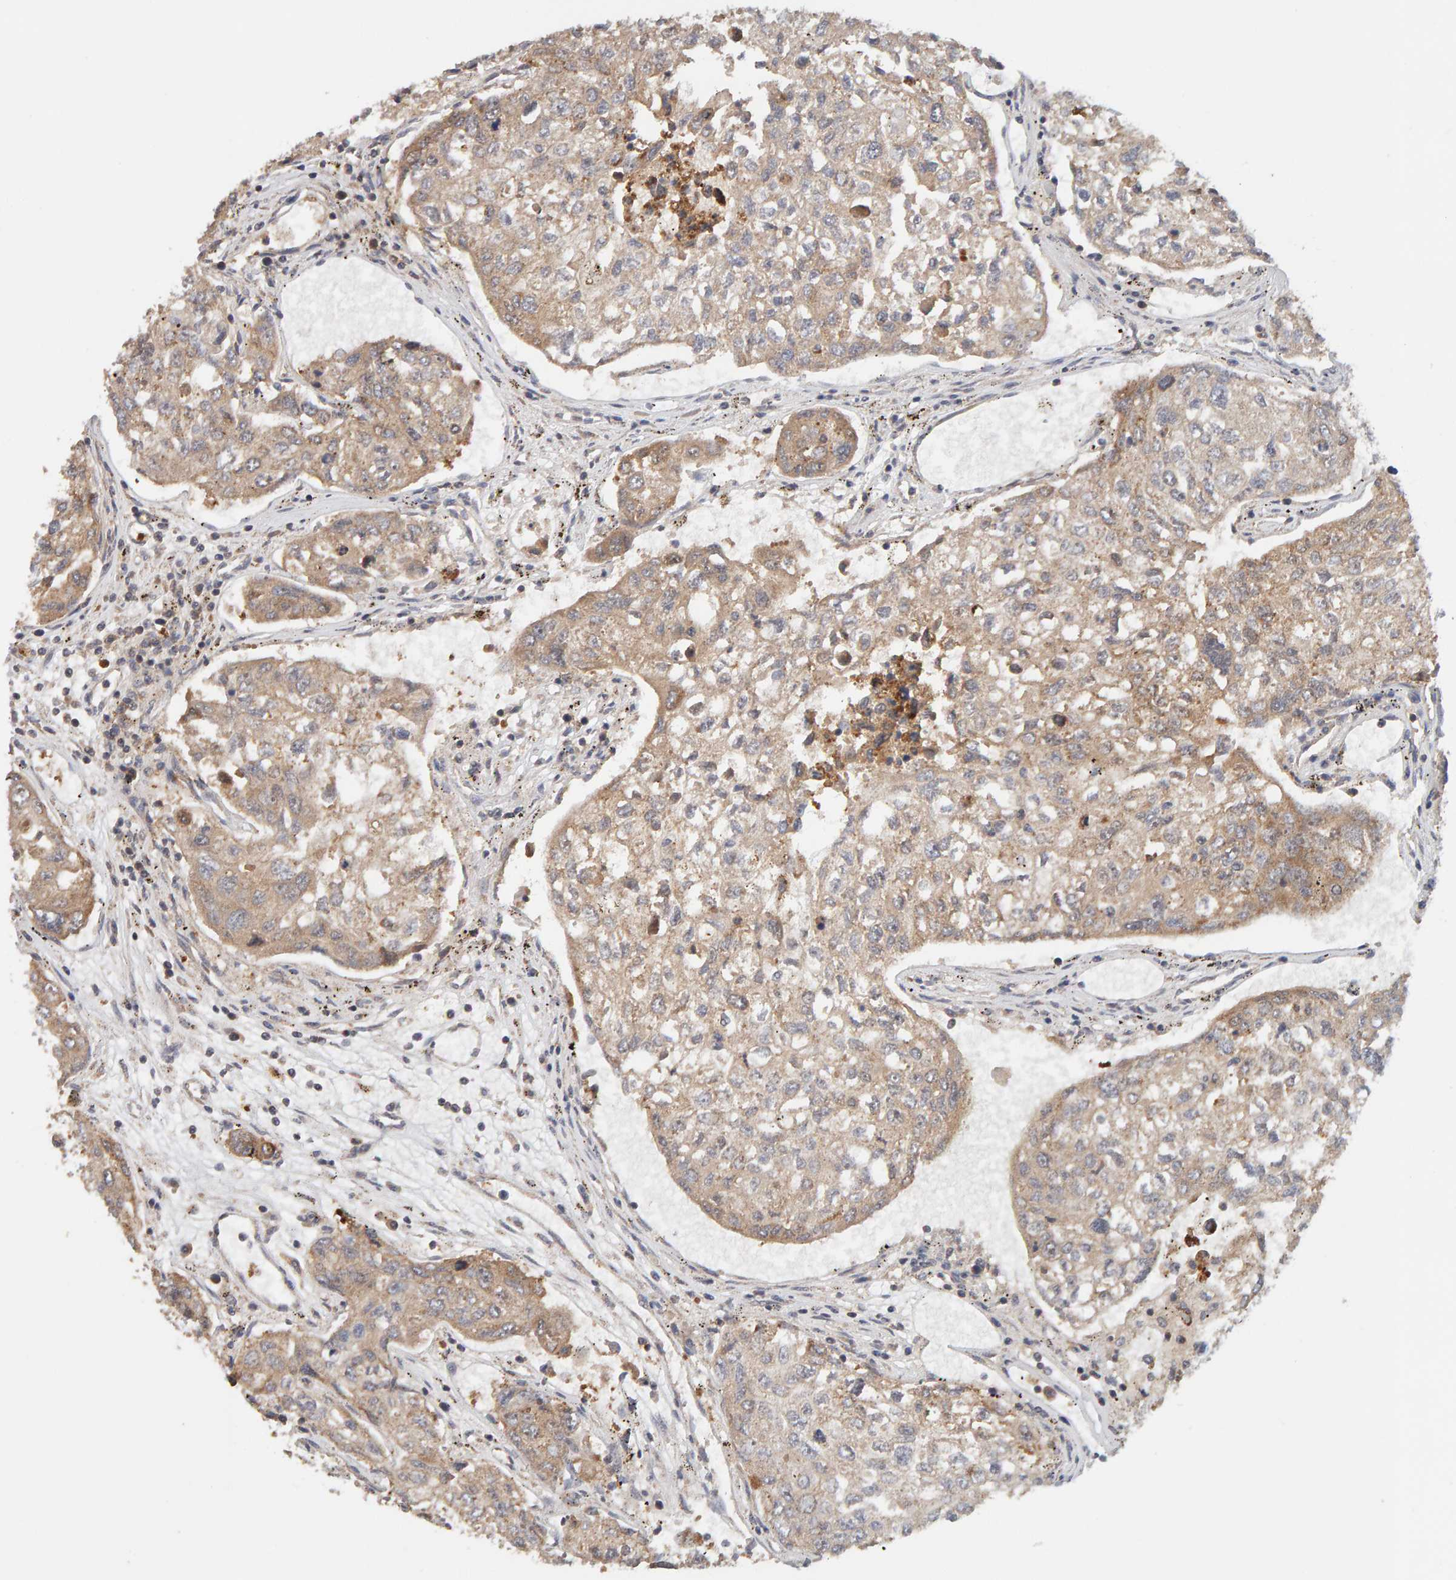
{"staining": {"intensity": "weak", "quantity": ">75%", "location": "cytoplasmic/membranous"}, "tissue": "urothelial cancer", "cell_type": "Tumor cells", "image_type": "cancer", "snomed": [{"axis": "morphology", "description": "Urothelial carcinoma, High grade"}, {"axis": "topography", "description": "Lymph node"}, {"axis": "topography", "description": "Urinary bladder"}], "caption": "About >75% of tumor cells in urothelial cancer display weak cytoplasmic/membranous protein positivity as visualized by brown immunohistochemical staining.", "gene": "DNAJC7", "patient": {"sex": "male", "age": 51}}